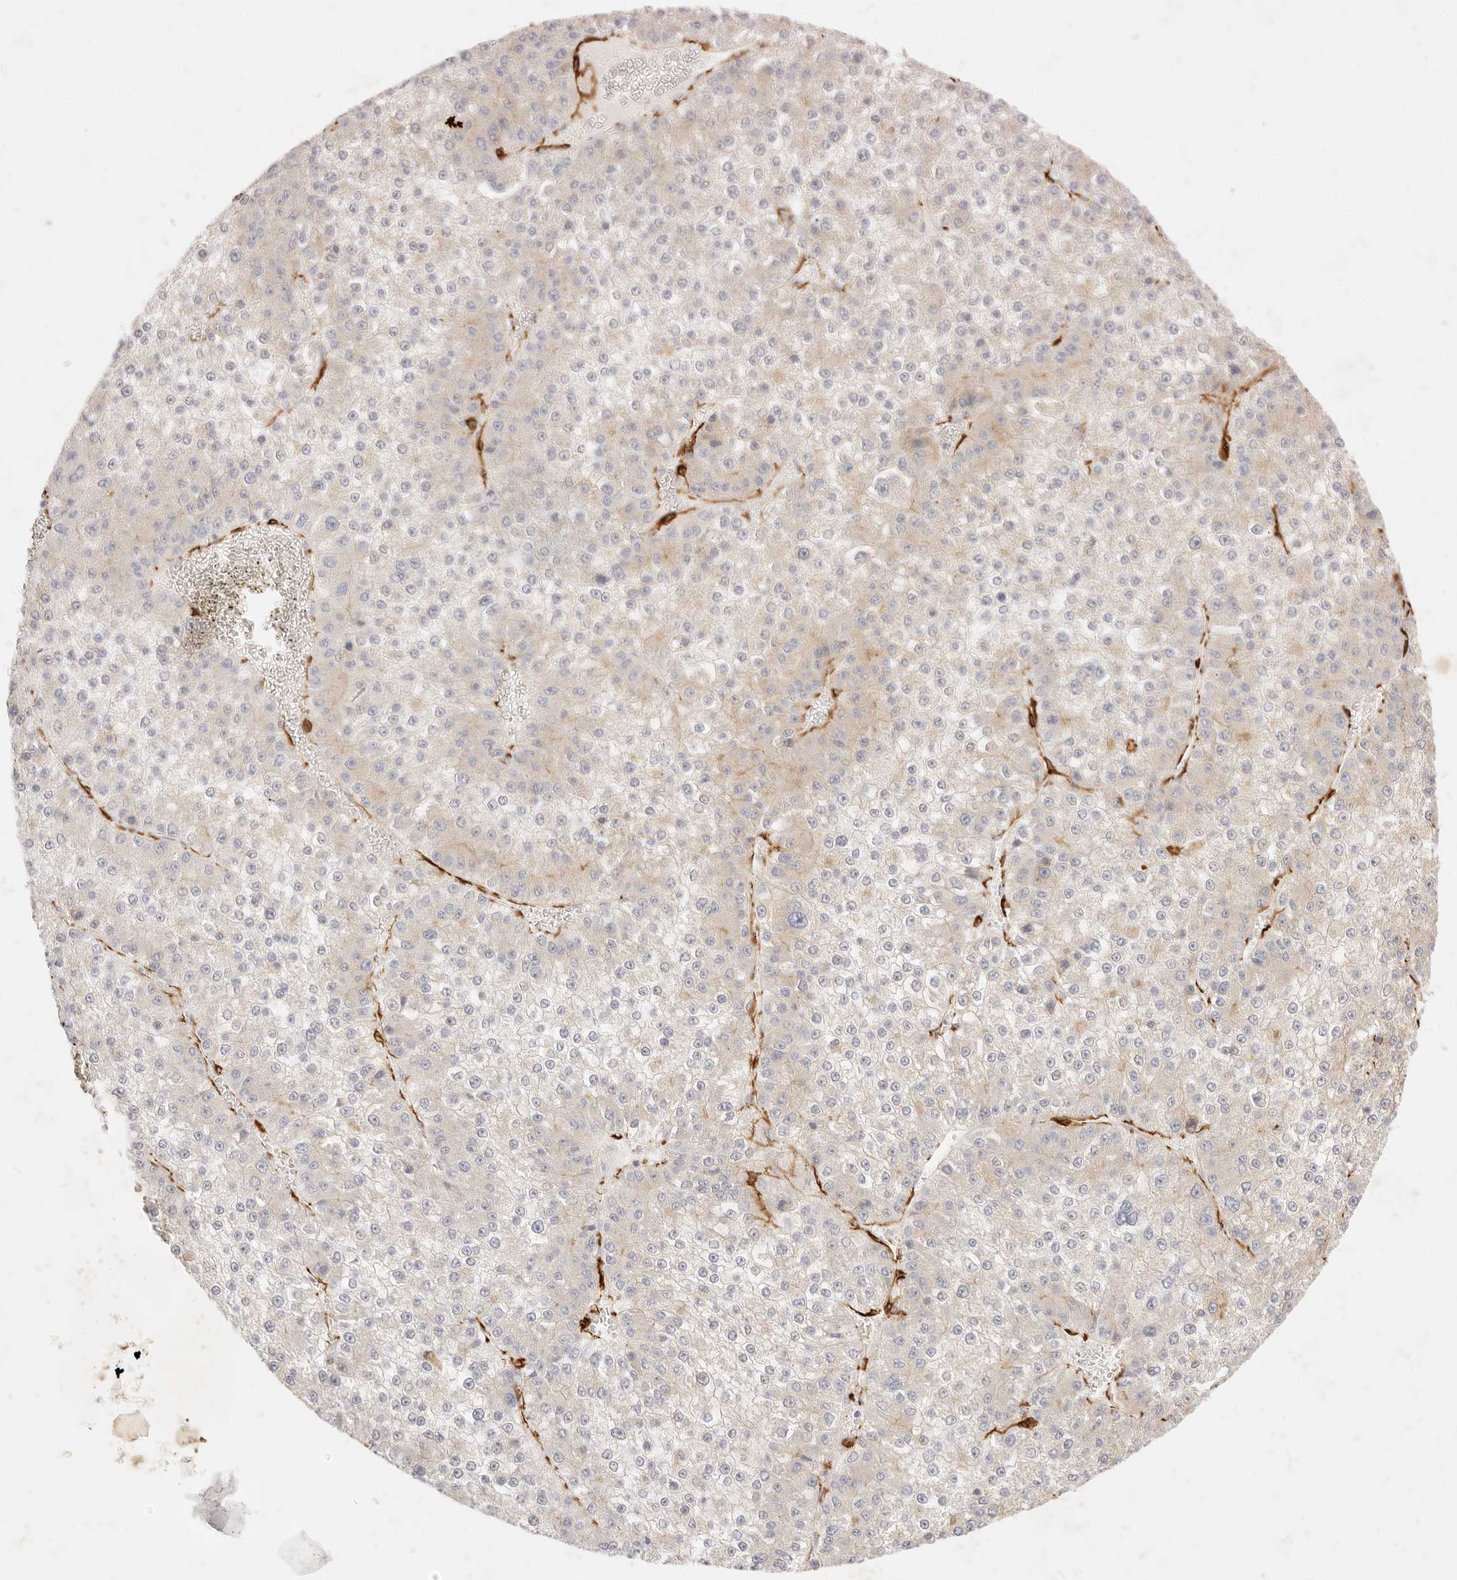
{"staining": {"intensity": "weak", "quantity": "<25%", "location": "cytoplasmic/membranous"}, "tissue": "liver cancer", "cell_type": "Tumor cells", "image_type": "cancer", "snomed": [{"axis": "morphology", "description": "Carcinoma, Hepatocellular, NOS"}, {"axis": "topography", "description": "Liver"}], "caption": "Immunohistochemistry image of liver cancer (hepatocellular carcinoma) stained for a protein (brown), which exhibits no staining in tumor cells.", "gene": "TMTC2", "patient": {"sex": "female", "age": 73}}